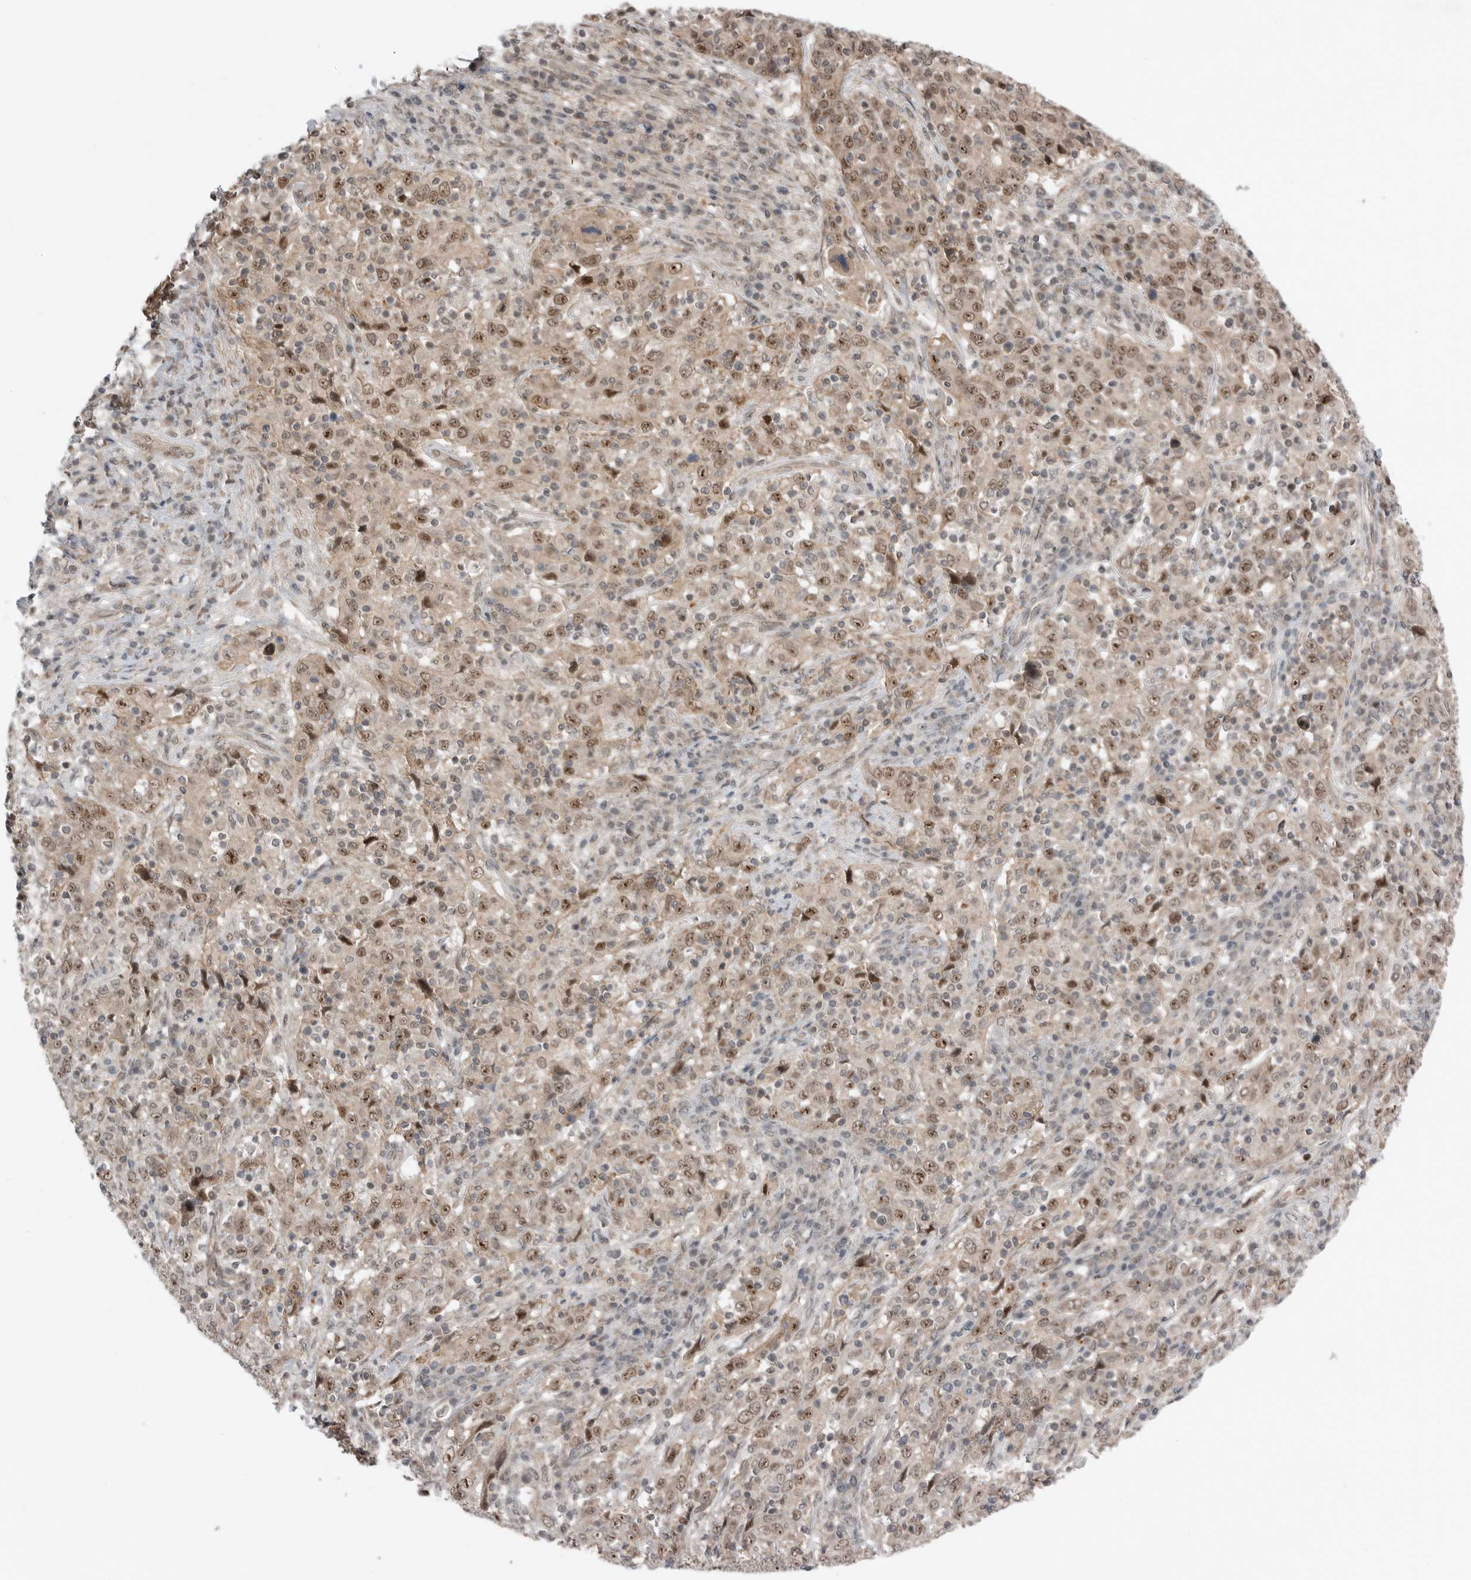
{"staining": {"intensity": "moderate", "quantity": ">75%", "location": "cytoplasmic/membranous,nuclear"}, "tissue": "cervical cancer", "cell_type": "Tumor cells", "image_type": "cancer", "snomed": [{"axis": "morphology", "description": "Squamous cell carcinoma, NOS"}, {"axis": "topography", "description": "Cervix"}], "caption": "Cervical cancer tissue demonstrates moderate cytoplasmic/membranous and nuclear expression in about >75% of tumor cells", "gene": "NTAQ1", "patient": {"sex": "female", "age": 46}}